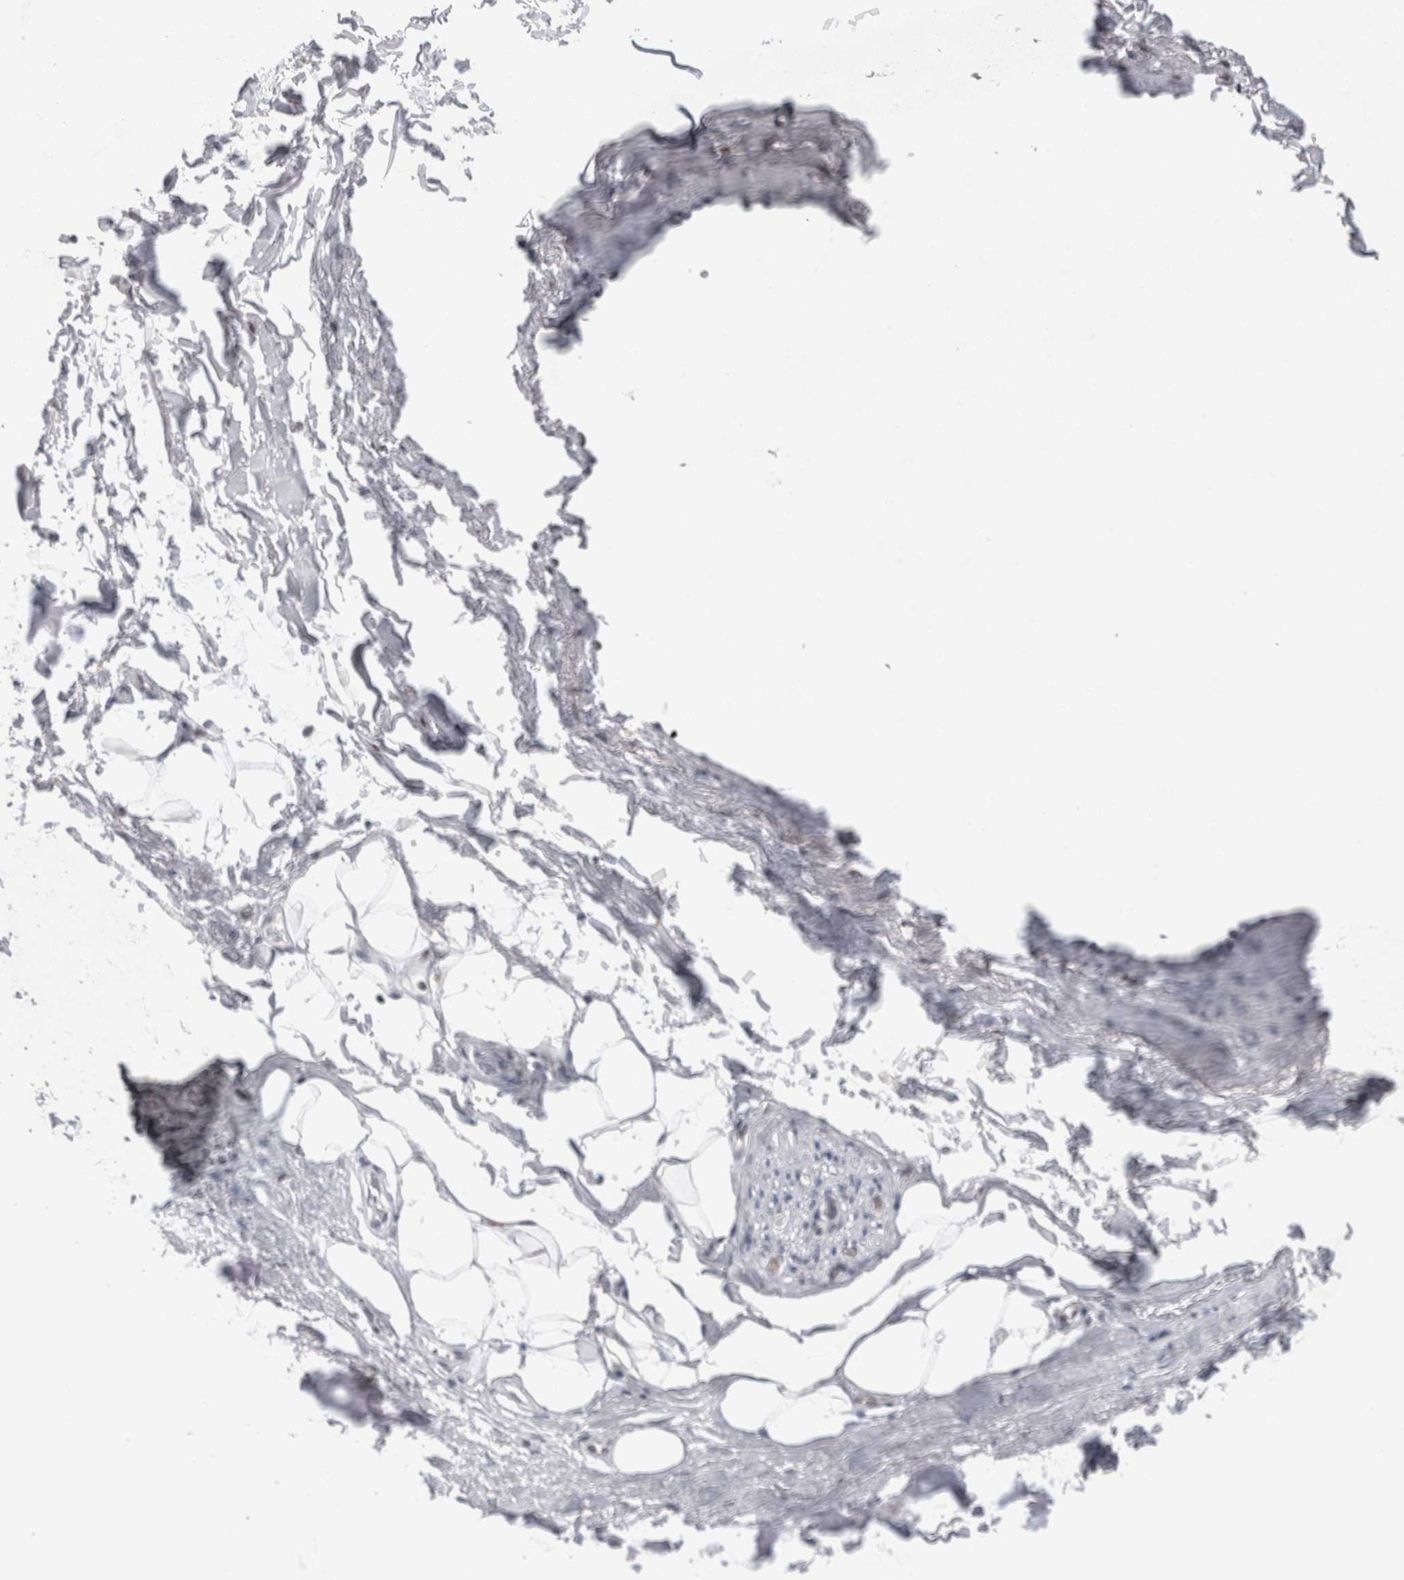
{"staining": {"intensity": "negative", "quantity": "none", "location": "none"}, "tissue": "adipose tissue", "cell_type": "Adipocytes", "image_type": "normal", "snomed": [{"axis": "morphology", "description": "Normal tissue, NOS"}, {"axis": "topography", "description": "Cartilage tissue"}, {"axis": "topography", "description": "Bronchus"}], "caption": "Micrograph shows no protein expression in adipocytes of benign adipose tissue. (DAB (3,3'-diaminobenzidine) immunohistochemistry (IHC) with hematoxylin counter stain).", "gene": "PSMB2", "patient": {"sex": "female", "age": 73}}